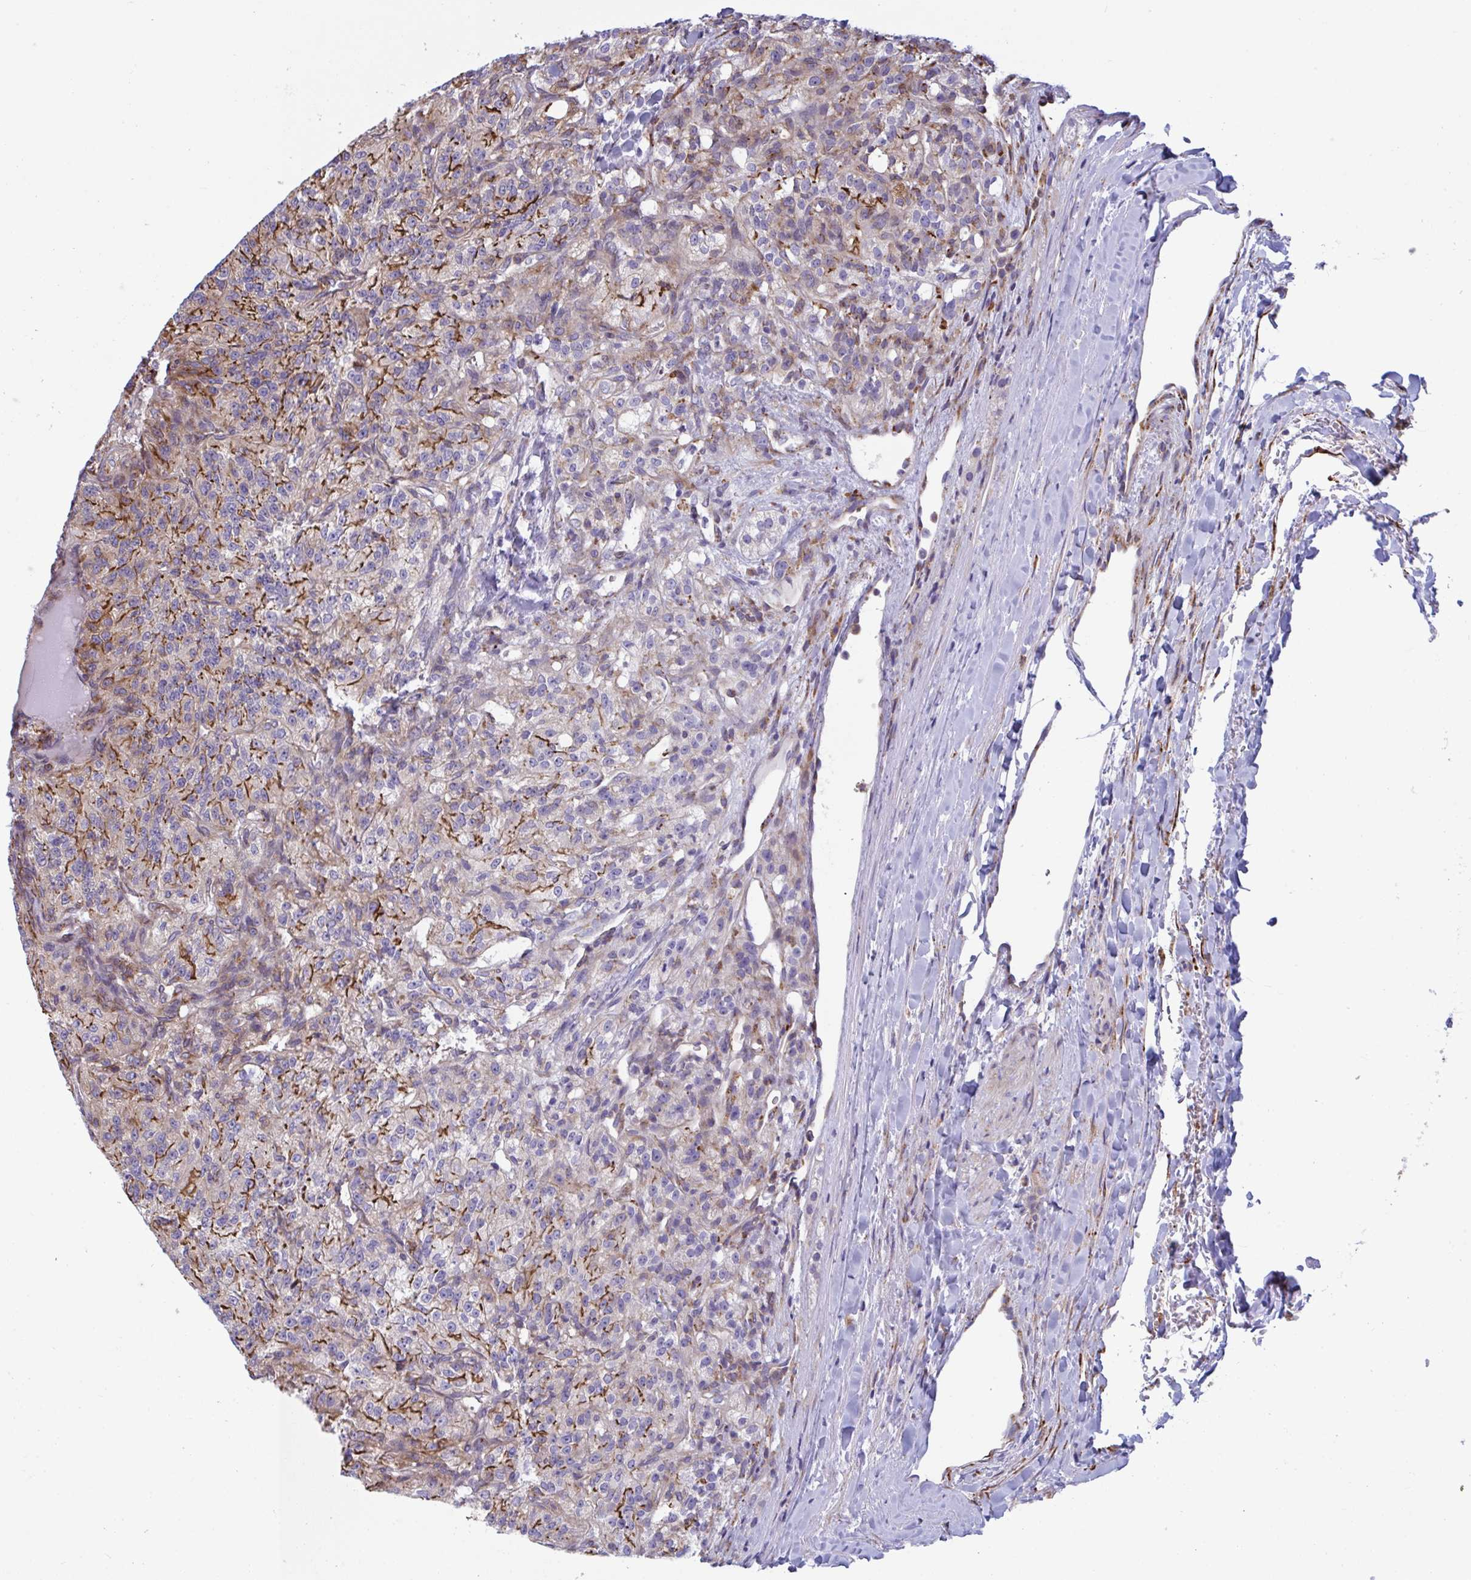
{"staining": {"intensity": "moderate", "quantity": "<25%", "location": "cytoplasmic/membranous"}, "tissue": "renal cancer", "cell_type": "Tumor cells", "image_type": "cancer", "snomed": [{"axis": "morphology", "description": "Adenocarcinoma, NOS"}, {"axis": "topography", "description": "Kidney"}], "caption": "A photomicrograph of renal cancer stained for a protein exhibits moderate cytoplasmic/membranous brown staining in tumor cells.", "gene": "PEAK3", "patient": {"sex": "female", "age": 63}}